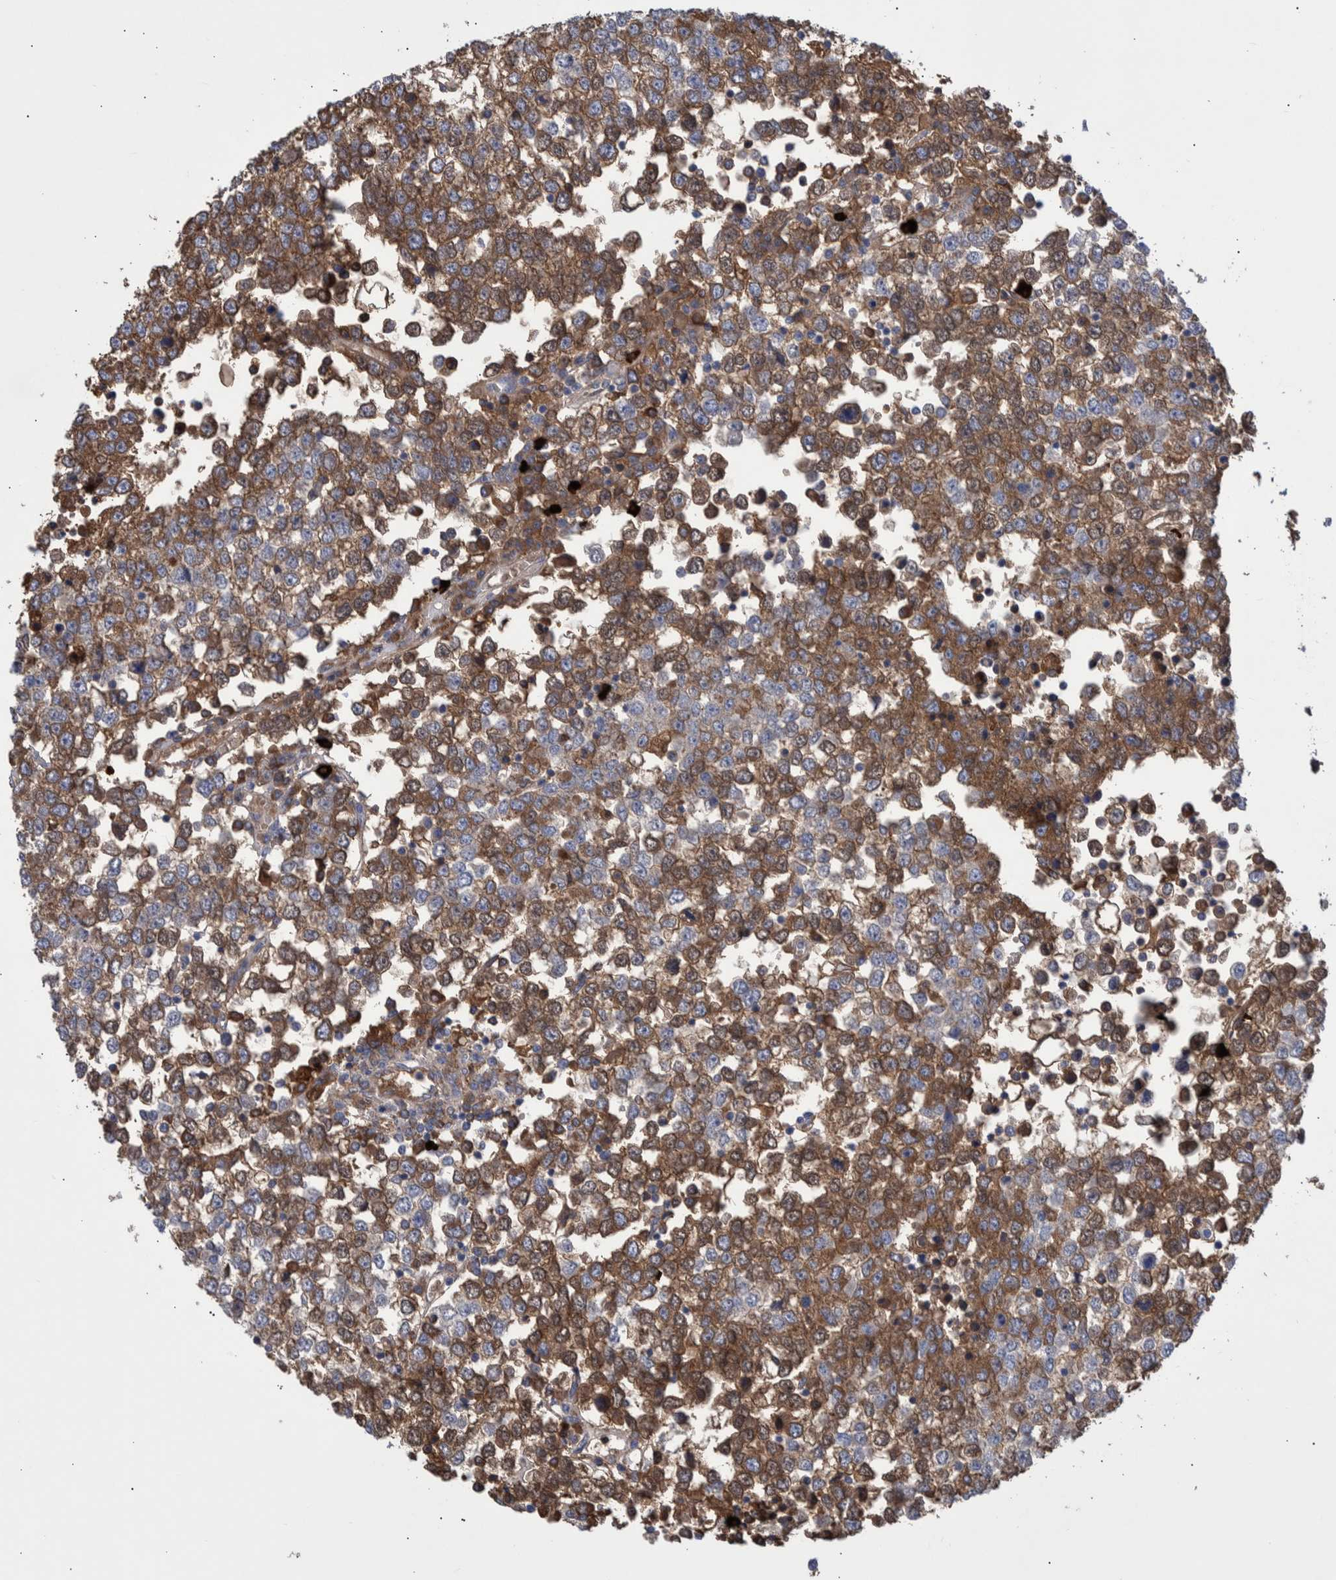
{"staining": {"intensity": "moderate", "quantity": ">75%", "location": "cytoplasmic/membranous"}, "tissue": "testis cancer", "cell_type": "Tumor cells", "image_type": "cancer", "snomed": [{"axis": "morphology", "description": "Seminoma, NOS"}, {"axis": "topography", "description": "Testis"}], "caption": "High-power microscopy captured an immunohistochemistry histopathology image of testis cancer, revealing moderate cytoplasmic/membranous positivity in approximately >75% of tumor cells.", "gene": "DLL4", "patient": {"sex": "male", "age": 65}}